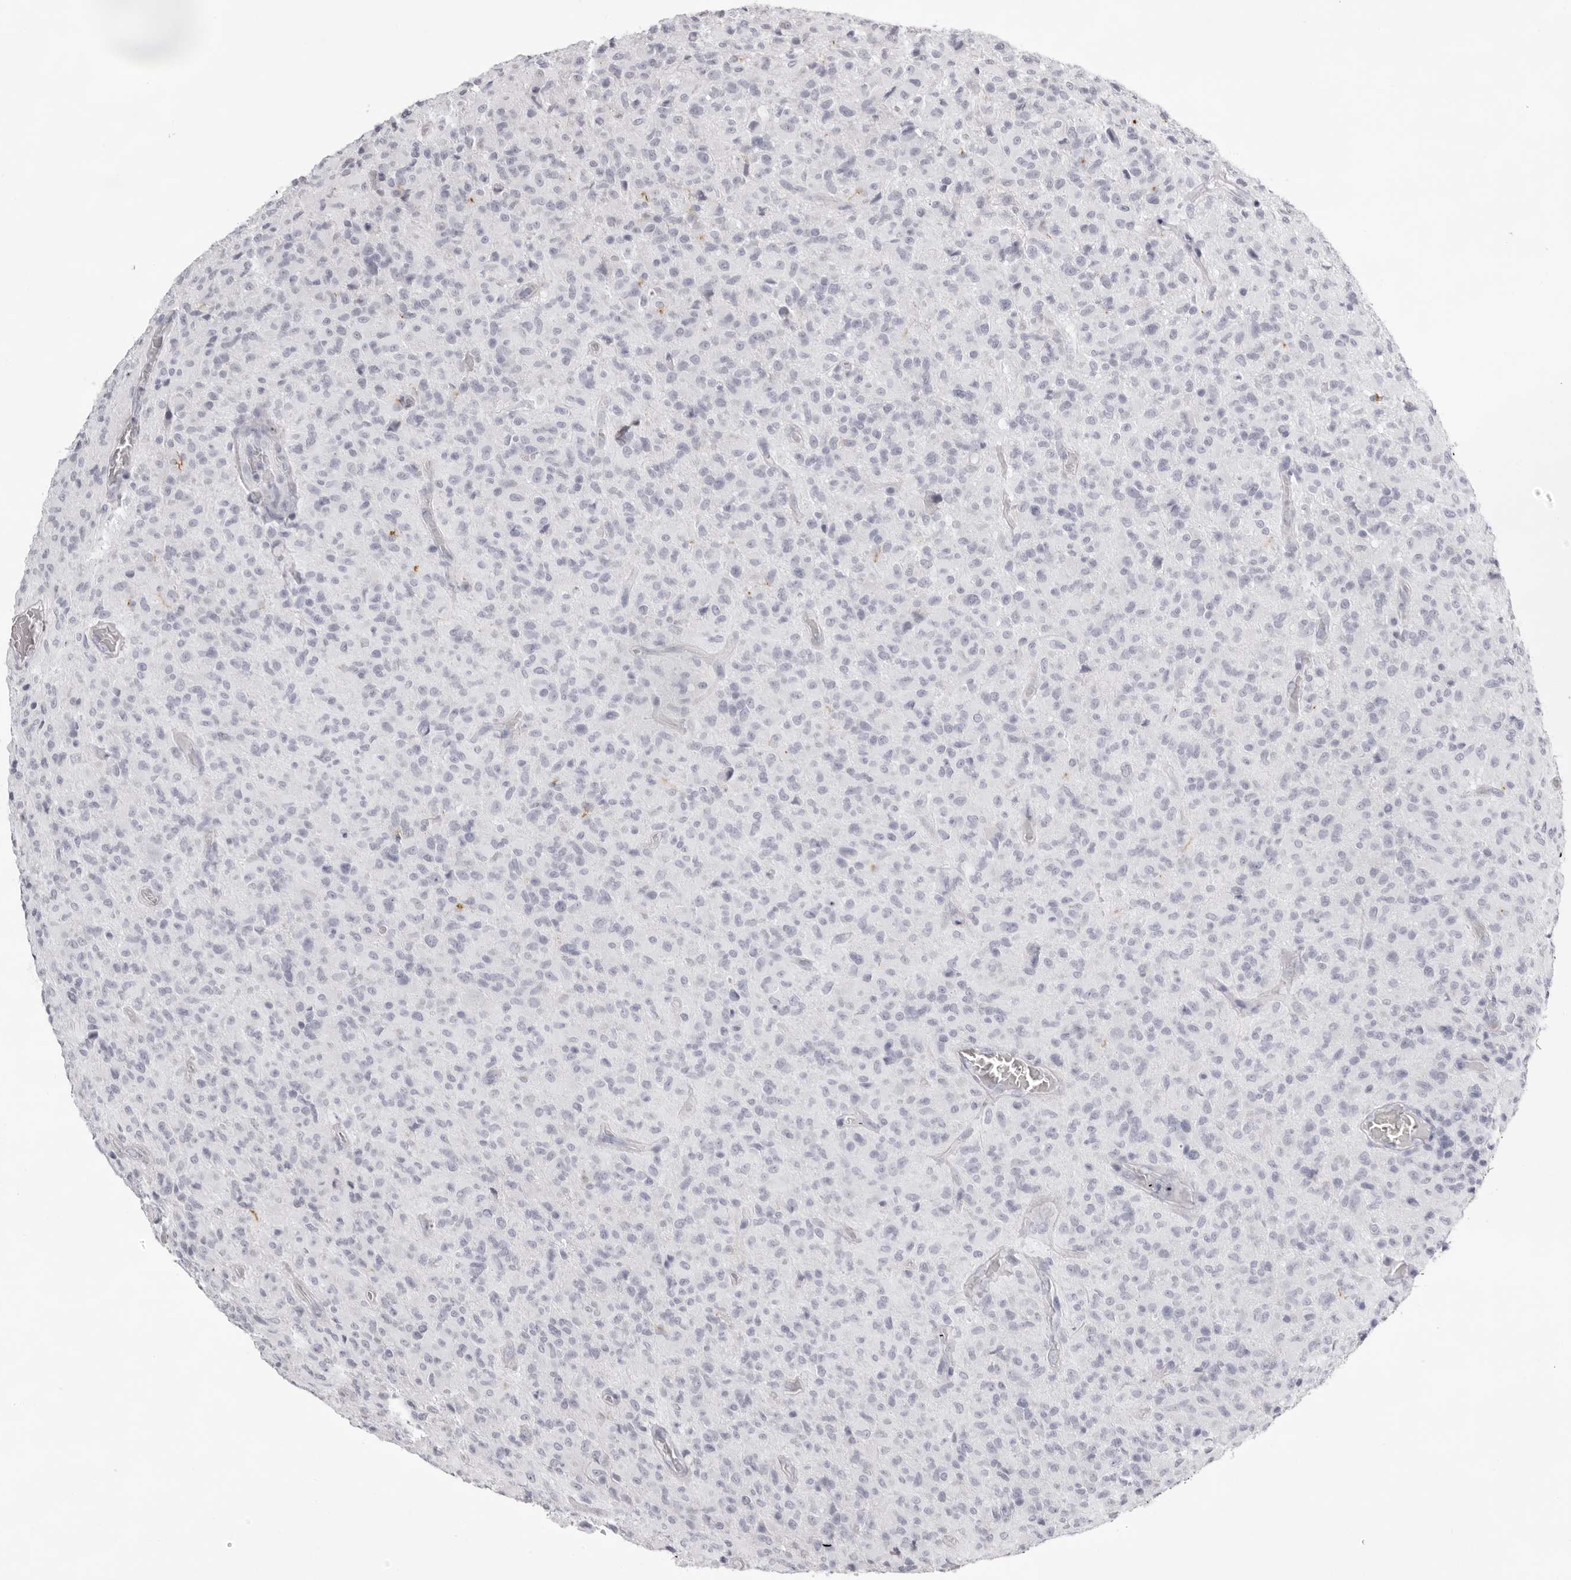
{"staining": {"intensity": "negative", "quantity": "none", "location": "none"}, "tissue": "glioma", "cell_type": "Tumor cells", "image_type": "cancer", "snomed": [{"axis": "morphology", "description": "Glioma, malignant, High grade"}, {"axis": "topography", "description": "Brain"}], "caption": "The image exhibits no significant expression in tumor cells of high-grade glioma (malignant).", "gene": "TMOD4", "patient": {"sex": "female", "age": 57}}